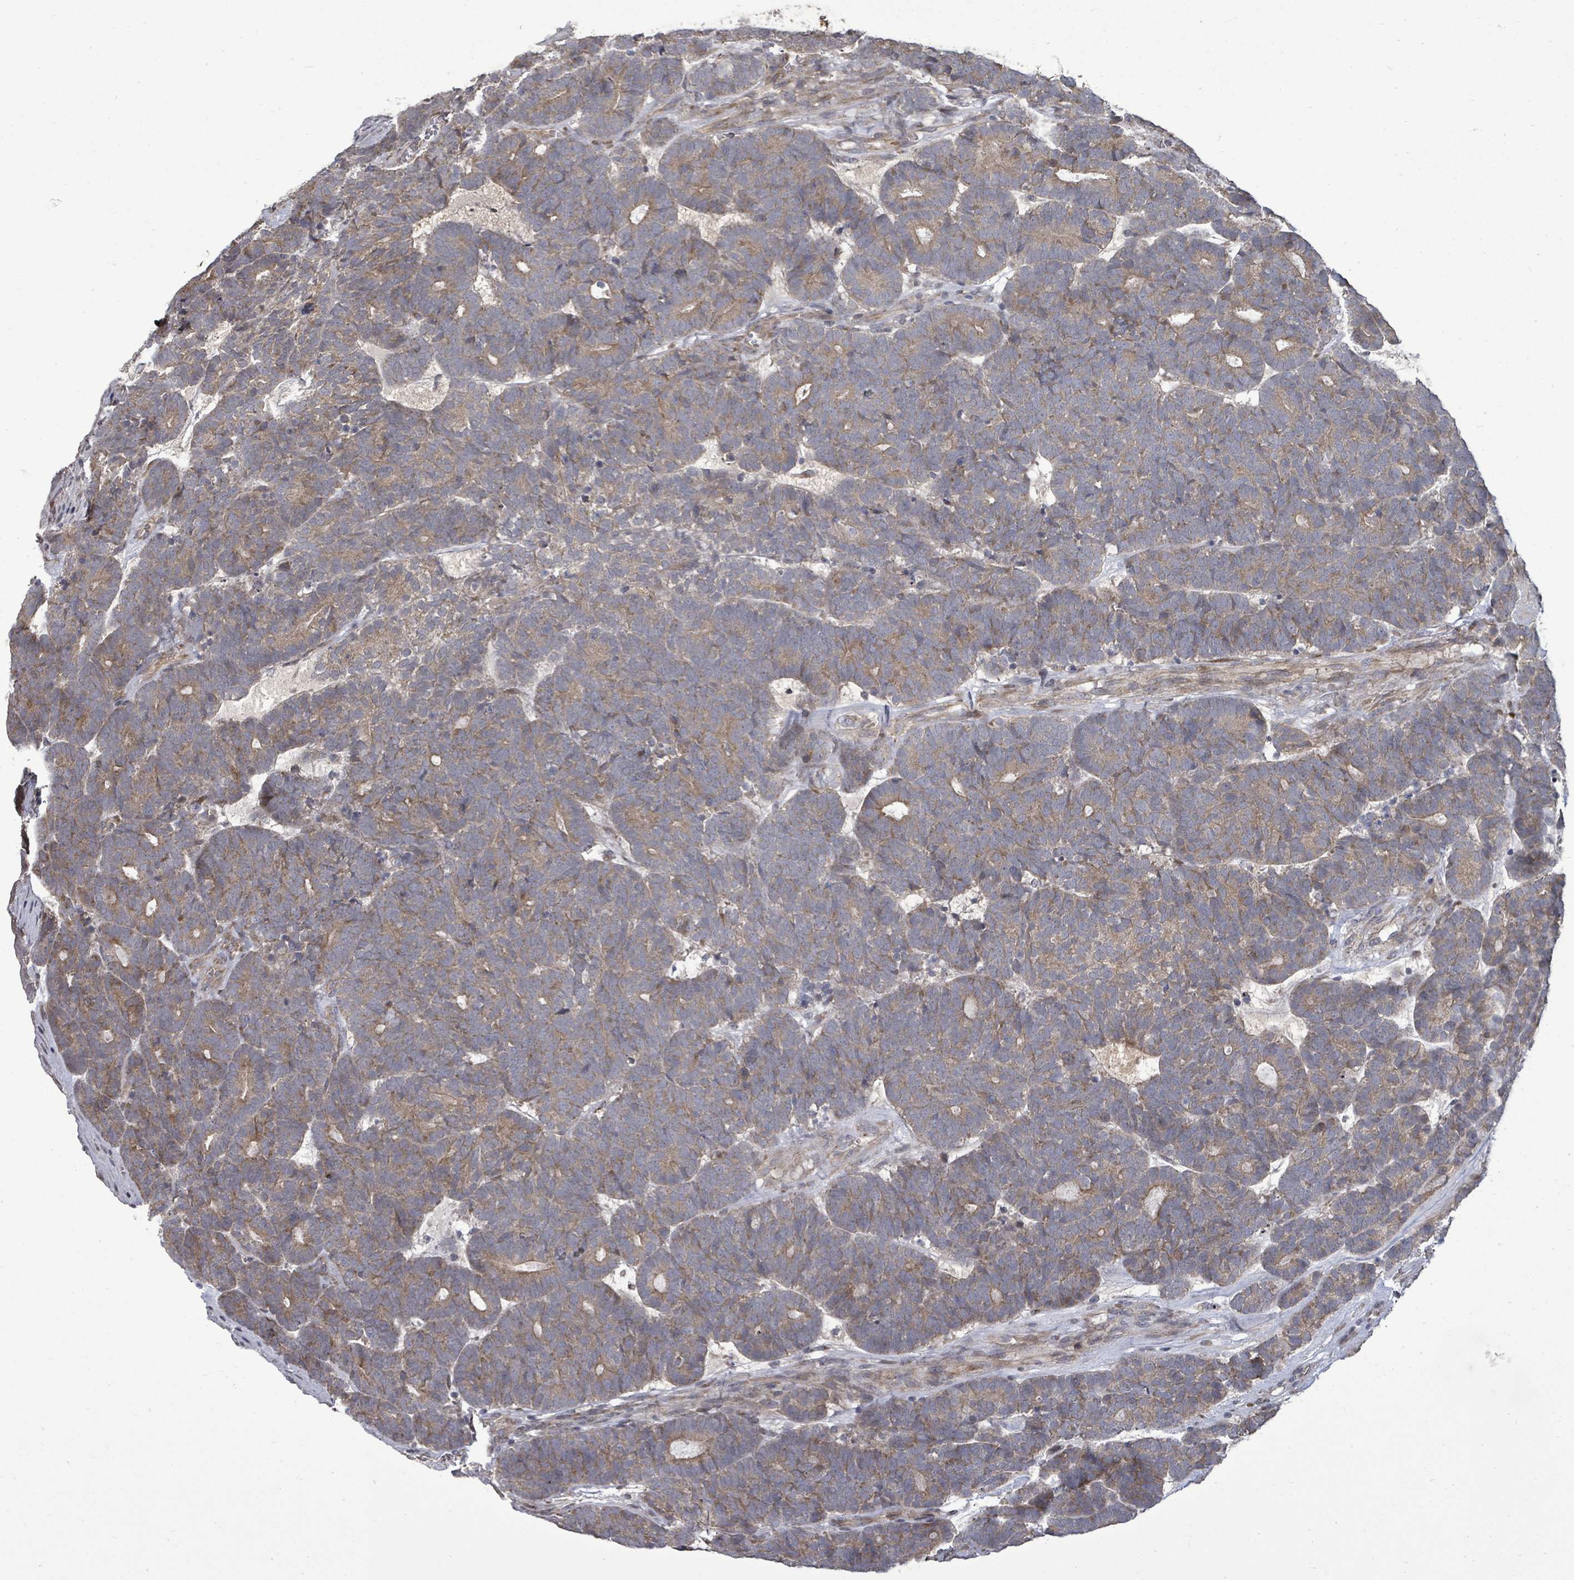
{"staining": {"intensity": "weak", "quantity": "25%-75%", "location": "cytoplasmic/membranous"}, "tissue": "head and neck cancer", "cell_type": "Tumor cells", "image_type": "cancer", "snomed": [{"axis": "morphology", "description": "Adenocarcinoma, NOS"}, {"axis": "topography", "description": "Head-Neck"}], "caption": "A photomicrograph of human head and neck adenocarcinoma stained for a protein reveals weak cytoplasmic/membranous brown staining in tumor cells.", "gene": "KRTAP27-1", "patient": {"sex": "female", "age": 81}}